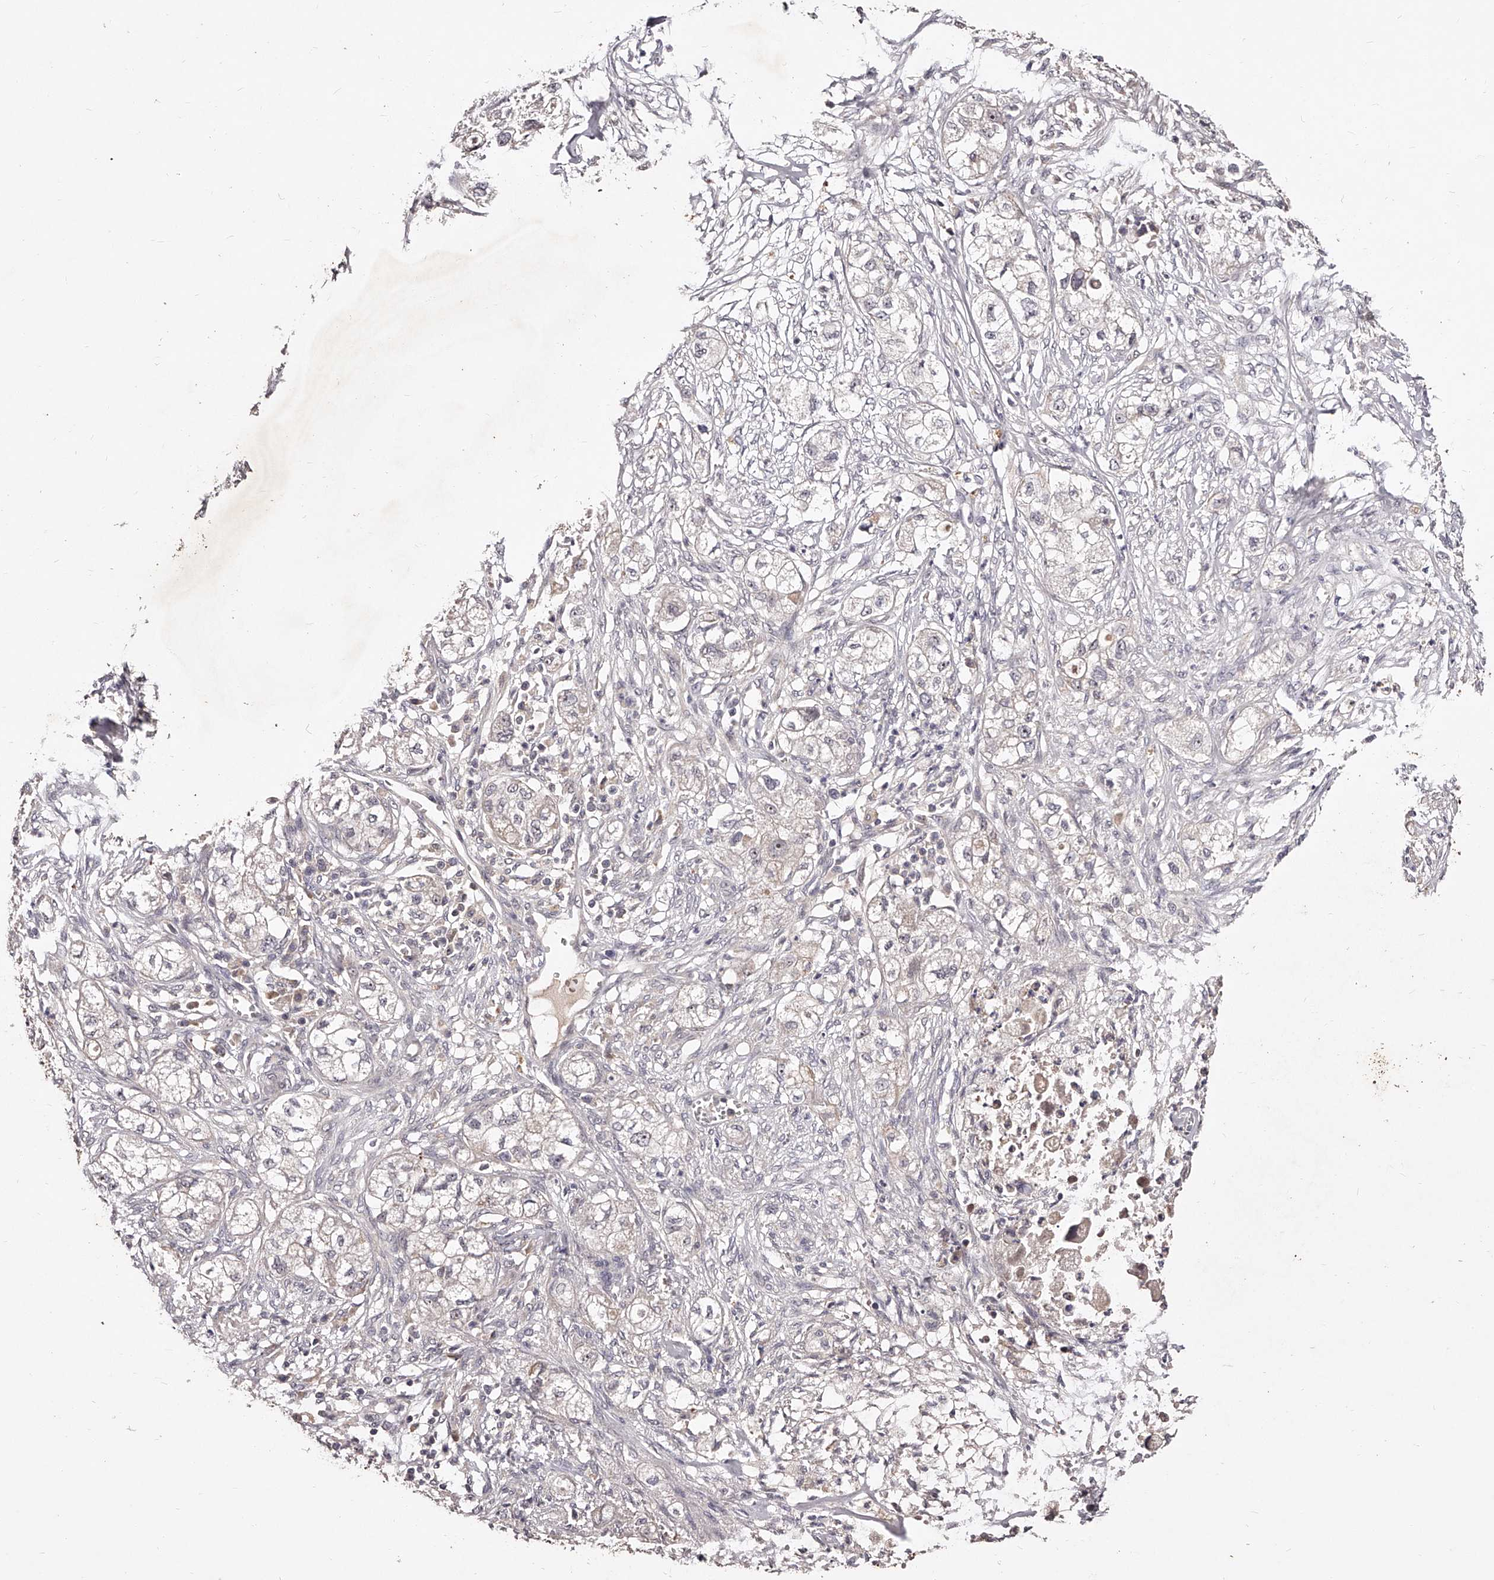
{"staining": {"intensity": "negative", "quantity": "none", "location": "none"}, "tissue": "pancreatic cancer", "cell_type": "Tumor cells", "image_type": "cancer", "snomed": [{"axis": "morphology", "description": "Adenocarcinoma, NOS"}, {"axis": "topography", "description": "Pancreas"}], "caption": "Pancreatic cancer was stained to show a protein in brown. There is no significant positivity in tumor cells.", "gene": "PHACTR1", "patient": {"sex": "female", "age": 78}}